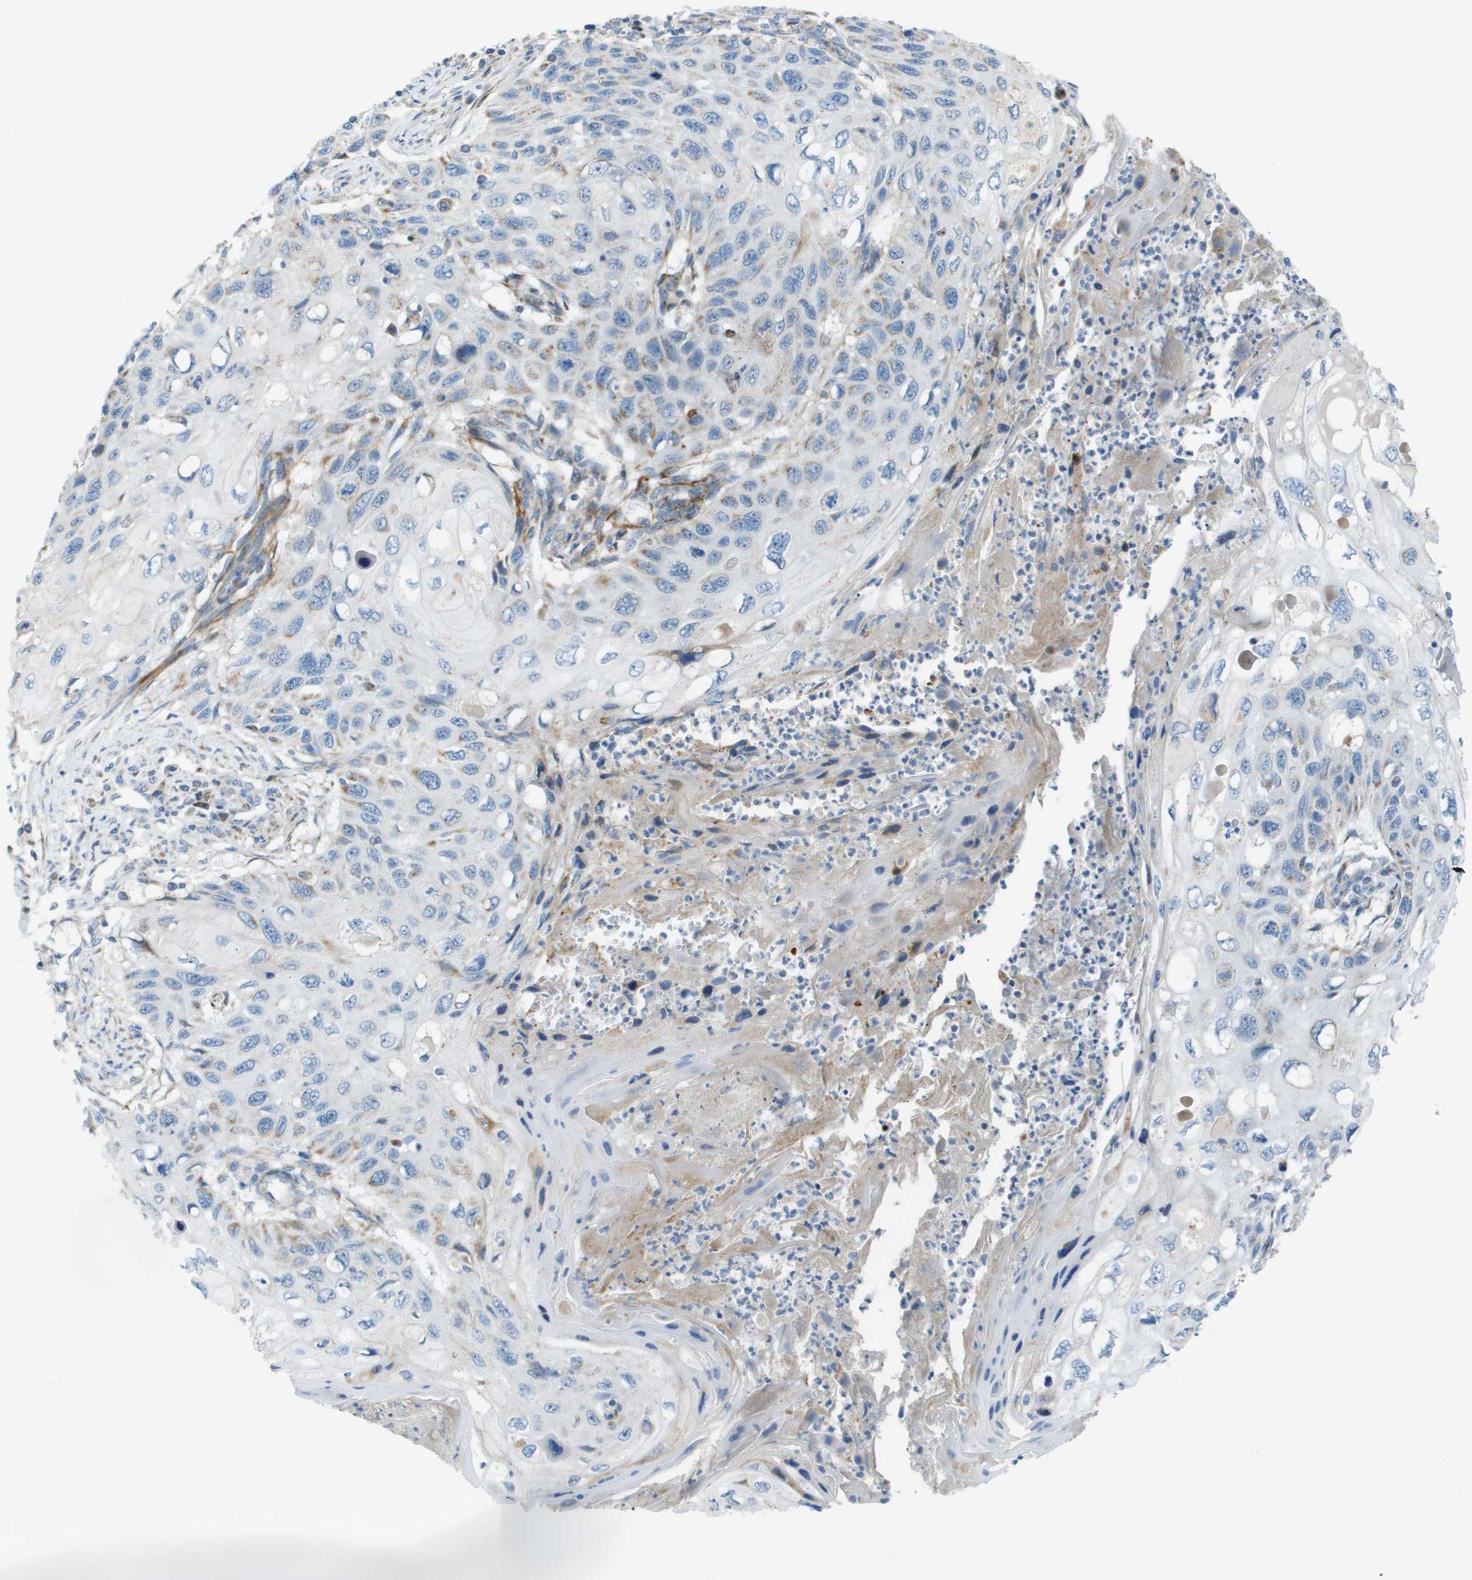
{"staining": {"intensity": "weak", "quantity": "<25%", "location": "cytoplasmic/membranous"}, "tissue": "cervical cancer", "cell_type": "Tumor cells", "image_type": "cancer", "snomed": [{"axis": "morphology", "description": "Squamous cell carcinoma, NOS"}, {"axis": "topography", "description": "Cervix"}], "caption": "The micrograph demonstrates no significant staining in tumor cells of cervical cancer. (DAB (3,3'-diaminobenzidine) immunohistochemistry with hematoxylin counter stain).", "gene": "GALNT6", "patient": {"sex": "female", "age": 70}}